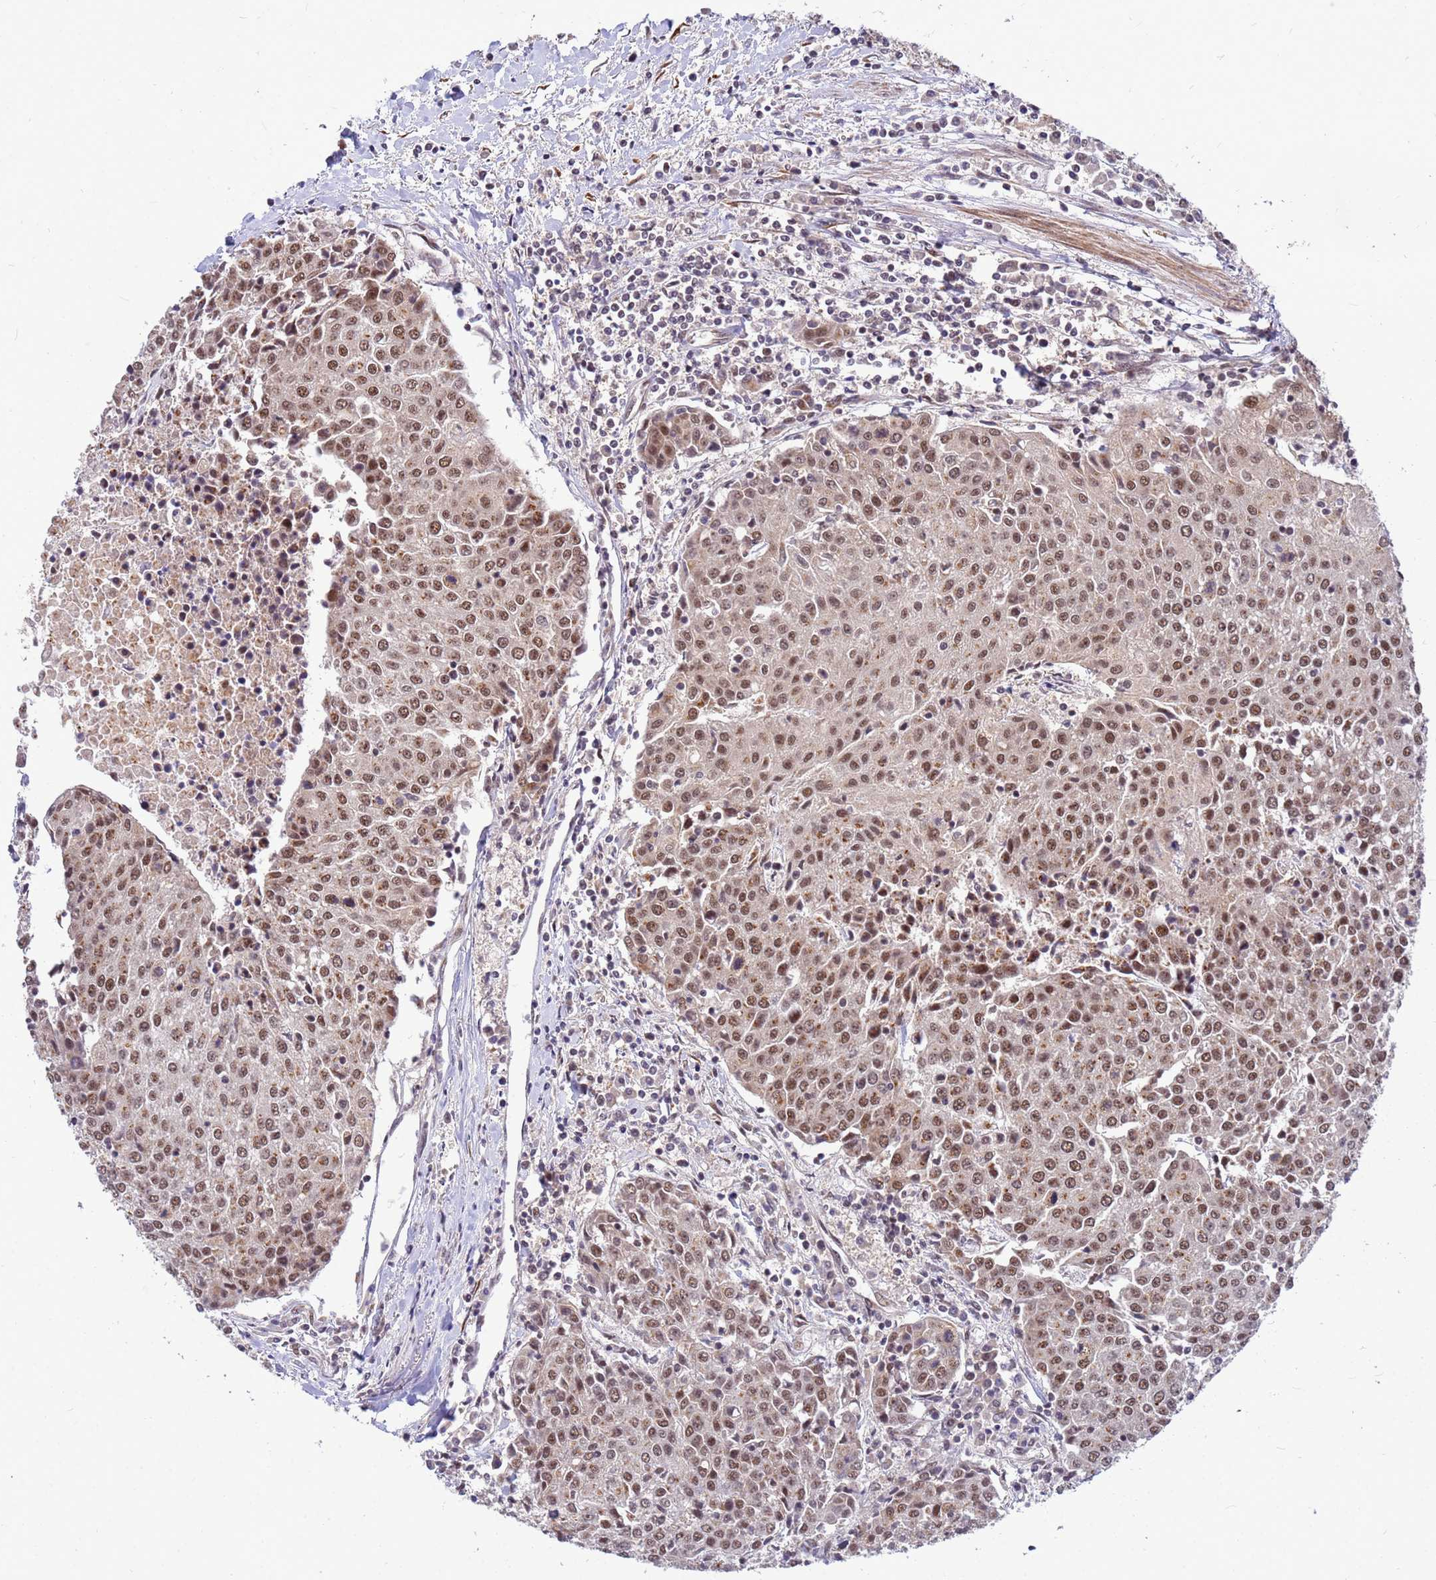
{"staining": {"intensity": "moderate", "quantity": ">75%", "location": "cytoplasmic/membranous,nuclear"}, "tissue": "urothelial cancer", "cell_type": "Tumor cells", "image_type": "cancer", "snomed": [{"axis": "morphology", "description": "Urothelial carcinoma, High grade"}, {"axis": "topography", "description": "Urinary bladder"}], "caption": "This micrograph exhibits IHC staining of urothelial carcinoma (high-grade), with medium moderate cytoplasmic/membranous and nuclear staining in about >75% of tumor cells.", "gene": "NCBP2", "patient": {"sex": "female", "age": 85}}